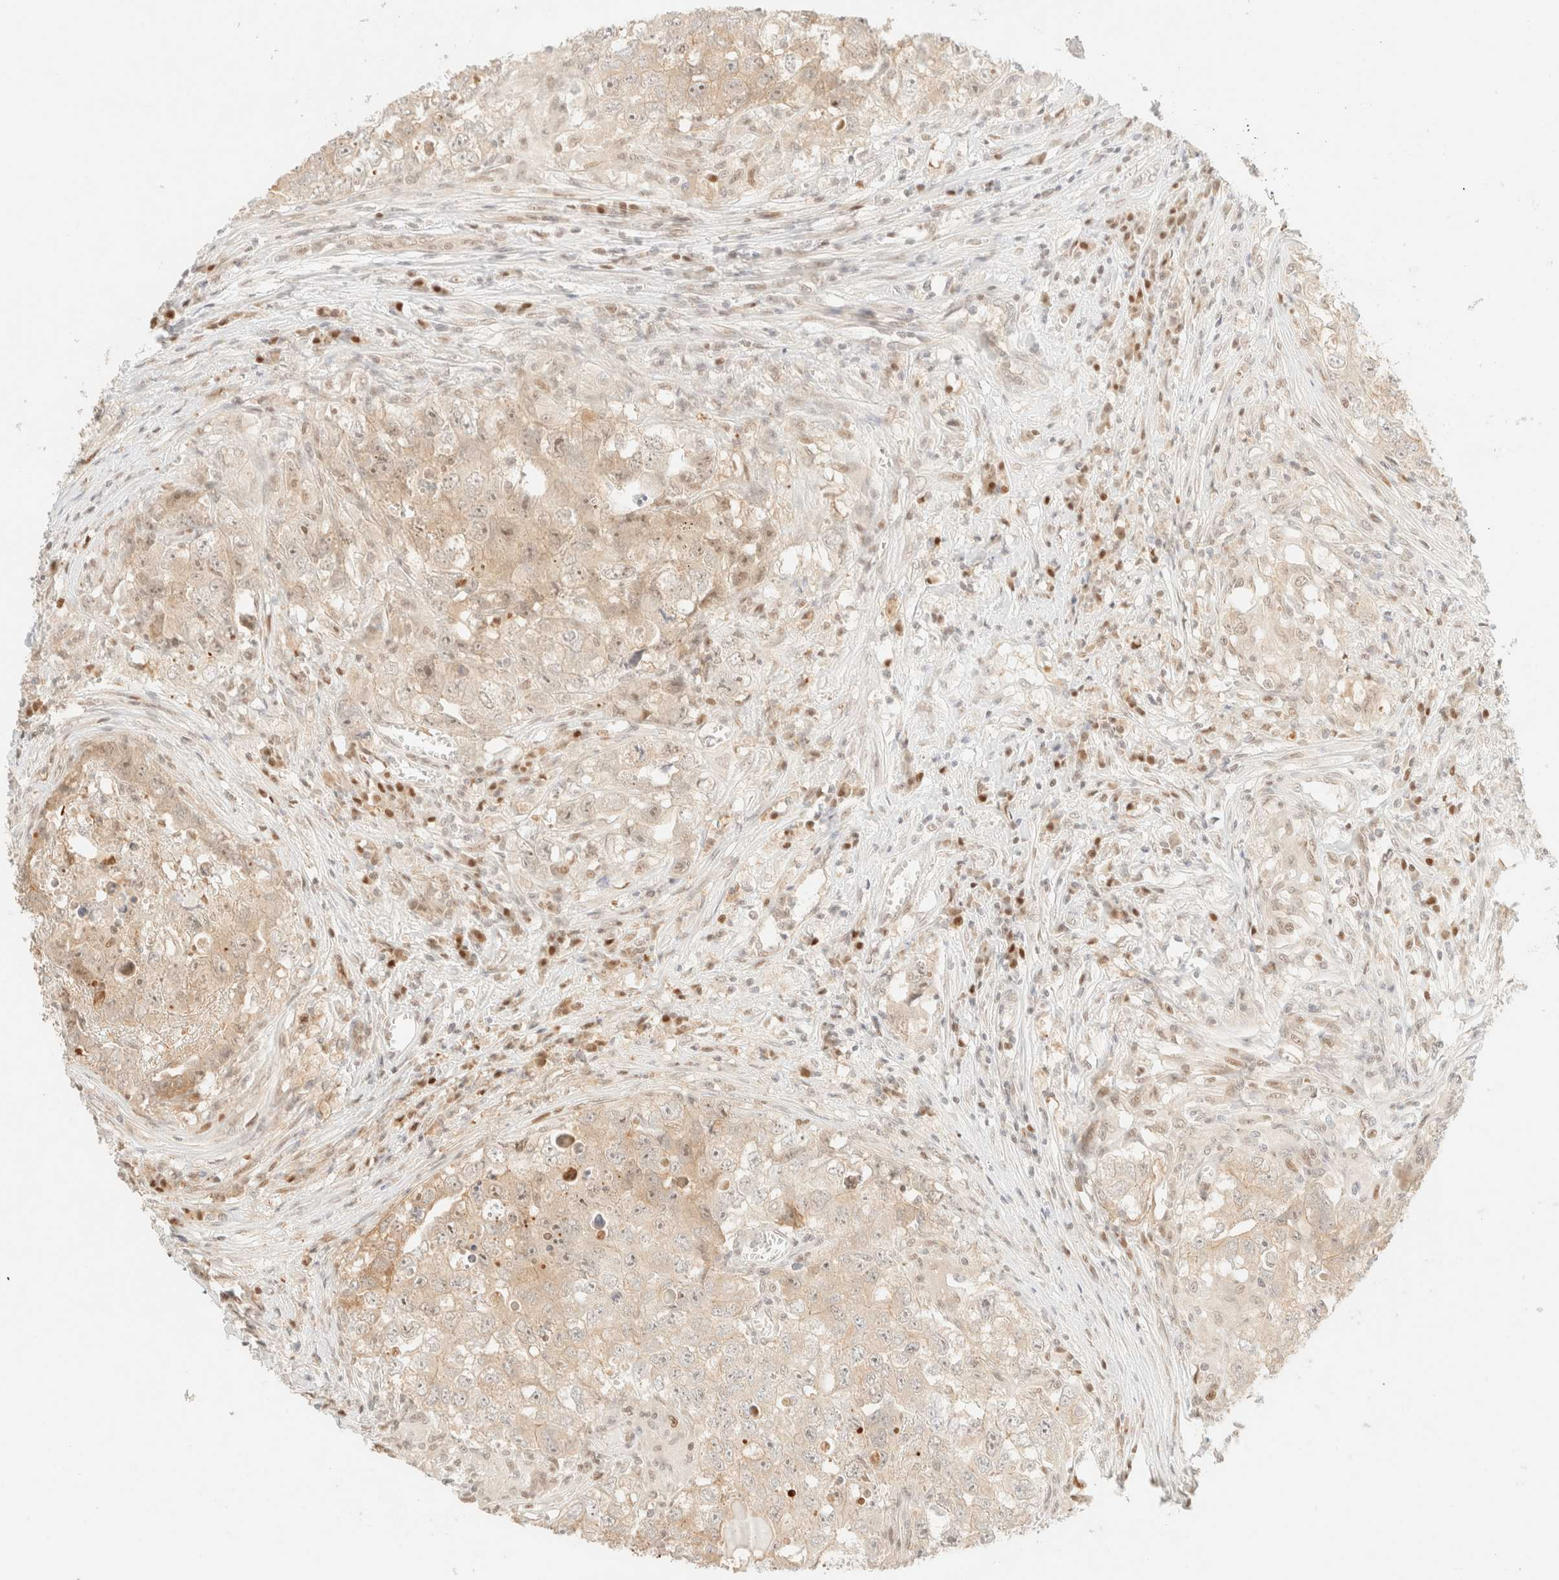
{"staining": {"intensity": "weak", "quantity": ">75%", "location": "cytoplasmic/membranous,nuclear"}, "tissue": "testis cancer", "cell_type": "Tumor cells", "image_type": "cancer", "snomed": [{"axis": "morphology", "description": "Seminoma, NOS"}, {"axis": "morphology", "description": "Carcinoma, Embryonal, NOS"}, {"axis": "topography", "description": "Testis"}], "caption": "Protein staining of embryonal carcinoma (testis) tissue reveals weak cytoplasmic/membranous and nuclear expression in approximately >75% of tumor cells. (IHC, brightfield microscopy, high magnification).", "gene": "TSR1", "patient": {"sex": "male", "age": 43}}